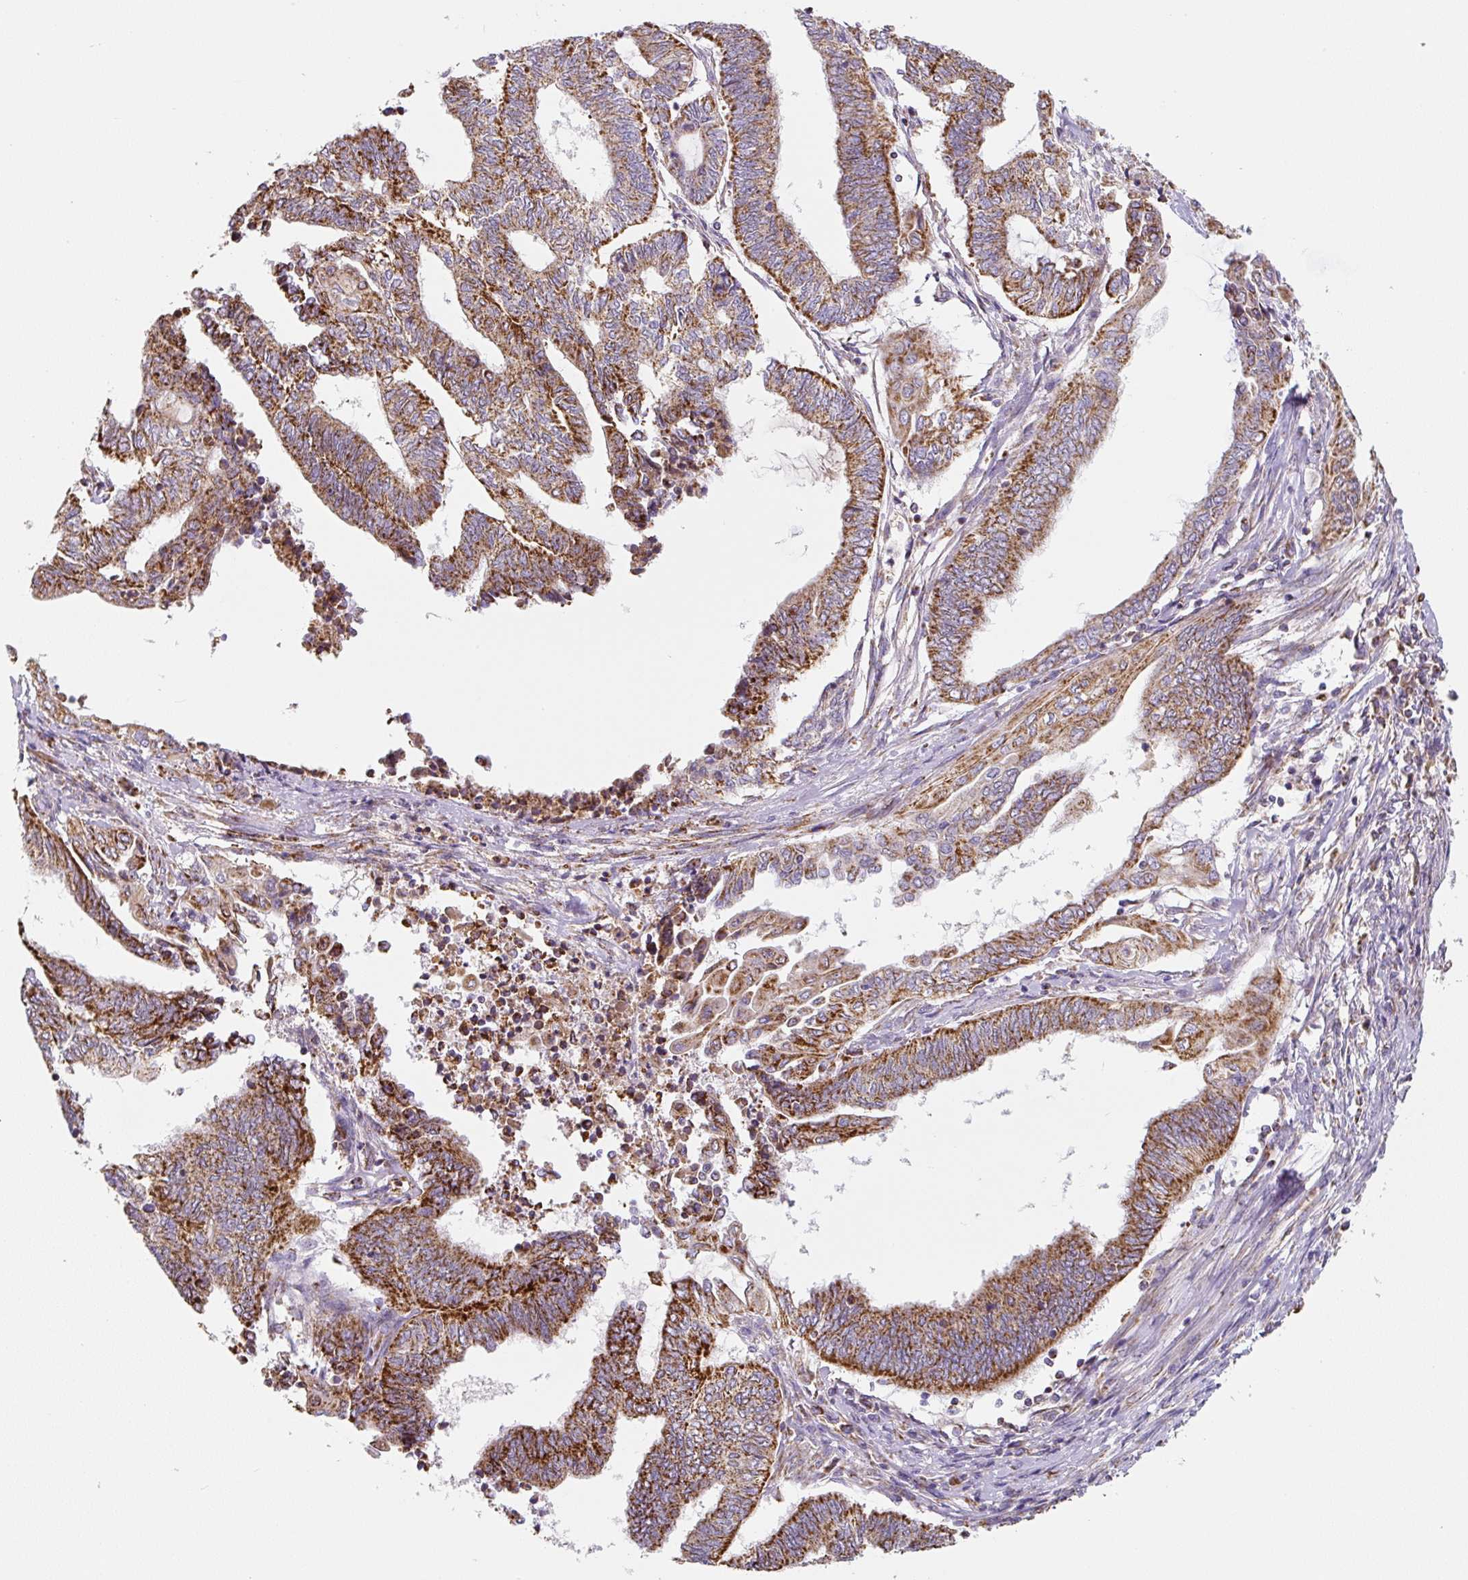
{"staining": {"intensity": "strong", "quantity": ">75%", "location": "cytoplasmic/membranous"}, "tissue": "endometrial cancer", "cell_type": "Tumor cells", "image_type": "cancer", "snomed": [{"axis": "morphology", "description": "Adenocarcinoma, NOS"}, {"axis": "topography", "description": "Uterus"}, {"axis": "topography", "description": "Endometrium"}], "caption": "Endometrial cancer stained with immunohistochemistry (IHC) demonstrates strong cytoplasmic/membranous positivity in about >75% of tumor cells. (Brightfield microscopy of DAB IHC at high magnification).", "gene": "MT-CO2", "patient": {"sex": "female", "age": 70}}